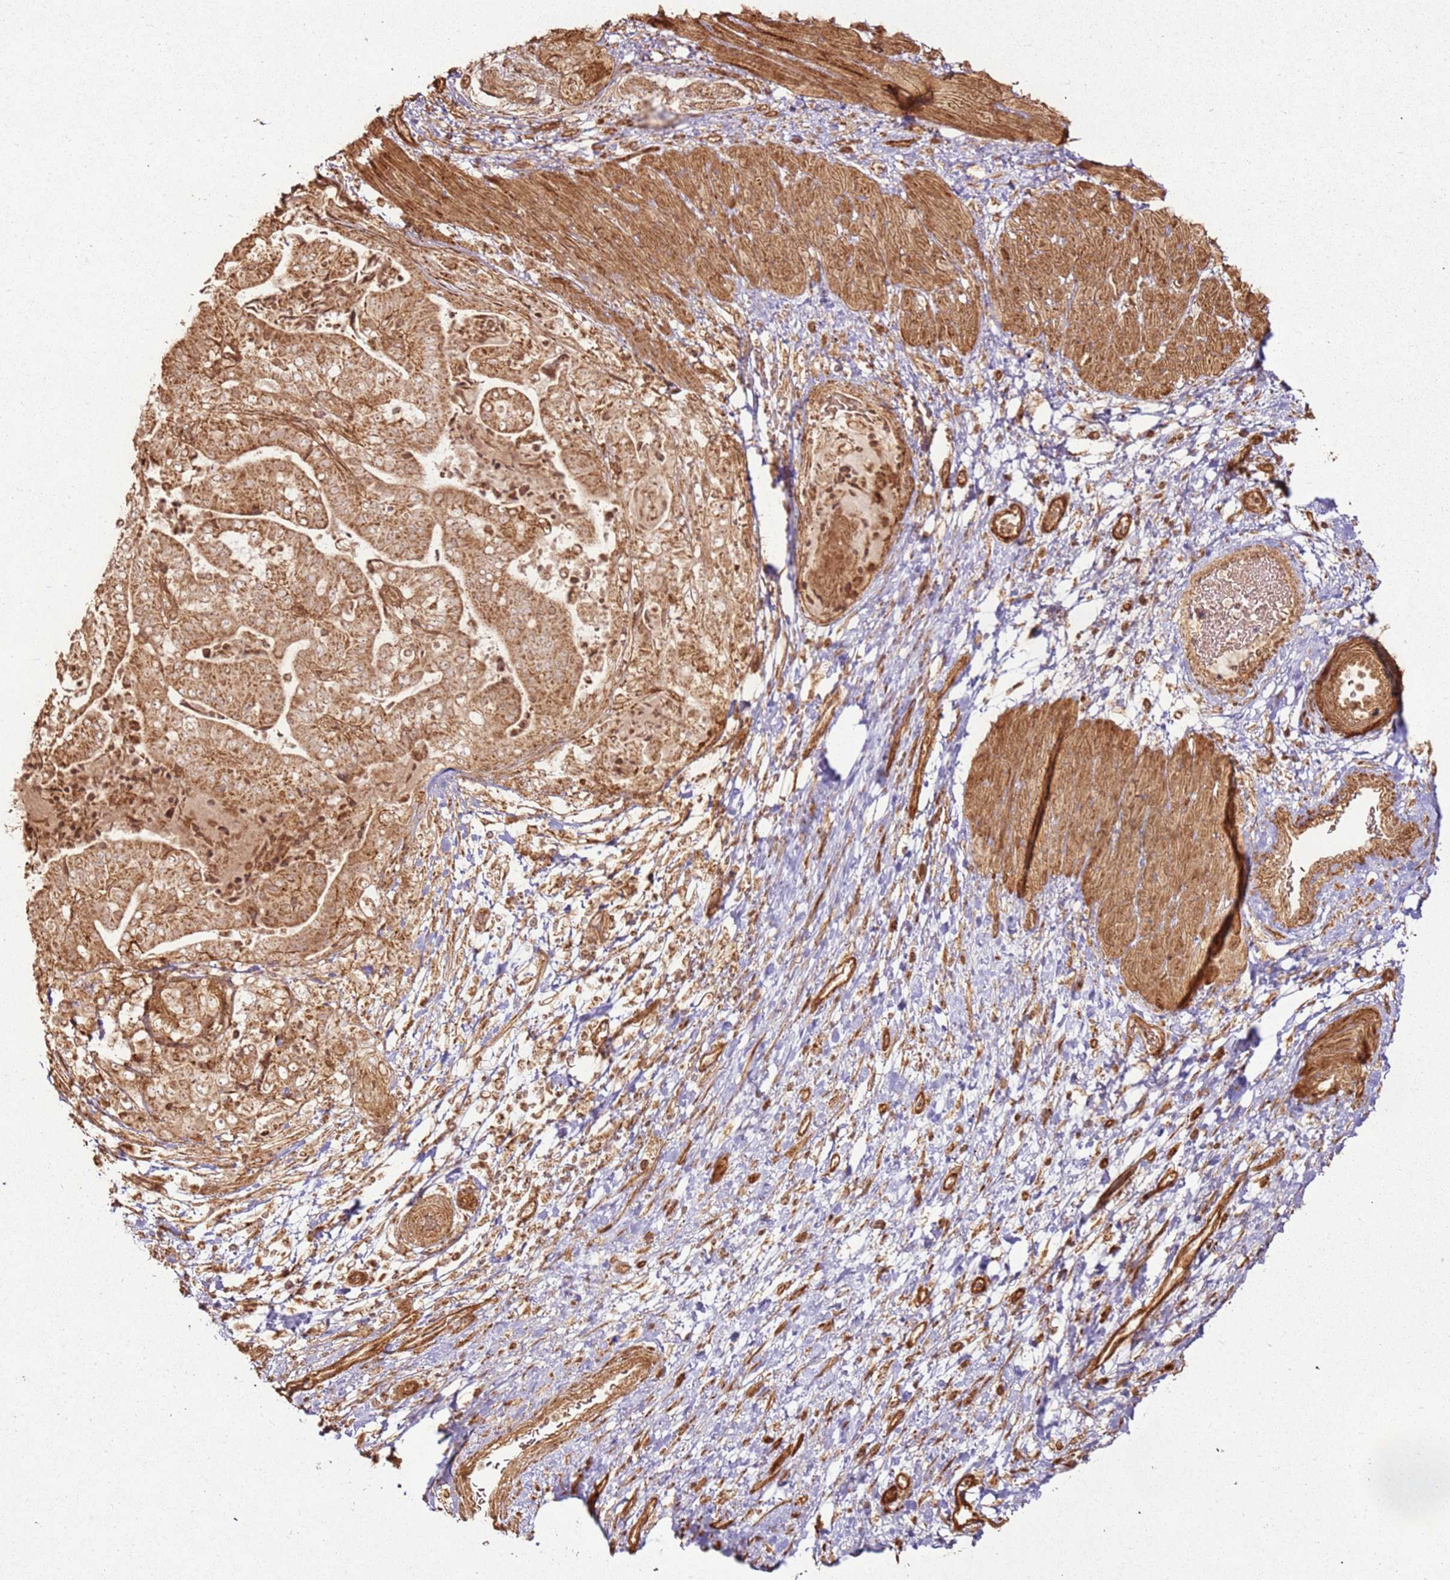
{"staining": {"intensity": "moderate", "quantity": ">75%", "location": "cytoplasmic/membranous,nuclear"}, "tissue": "stomach cancer", "cell_type": "Tumor cells", "image_type": "cancer", "snomed": [{"axis": "morphology", "description": "Adenocarcinoma, NOS"}, {"axis": "topography", "description": "Stomach"}], "caption": "Protein expression analysis of human stomach cancer (adenocarcinoma) reveals moderate cytoplasmic/membranous and nuclear positivity in about >75% of tumor cells.", "gene": "MRPS6", "patient": {"sex": "male", "age": 48}}